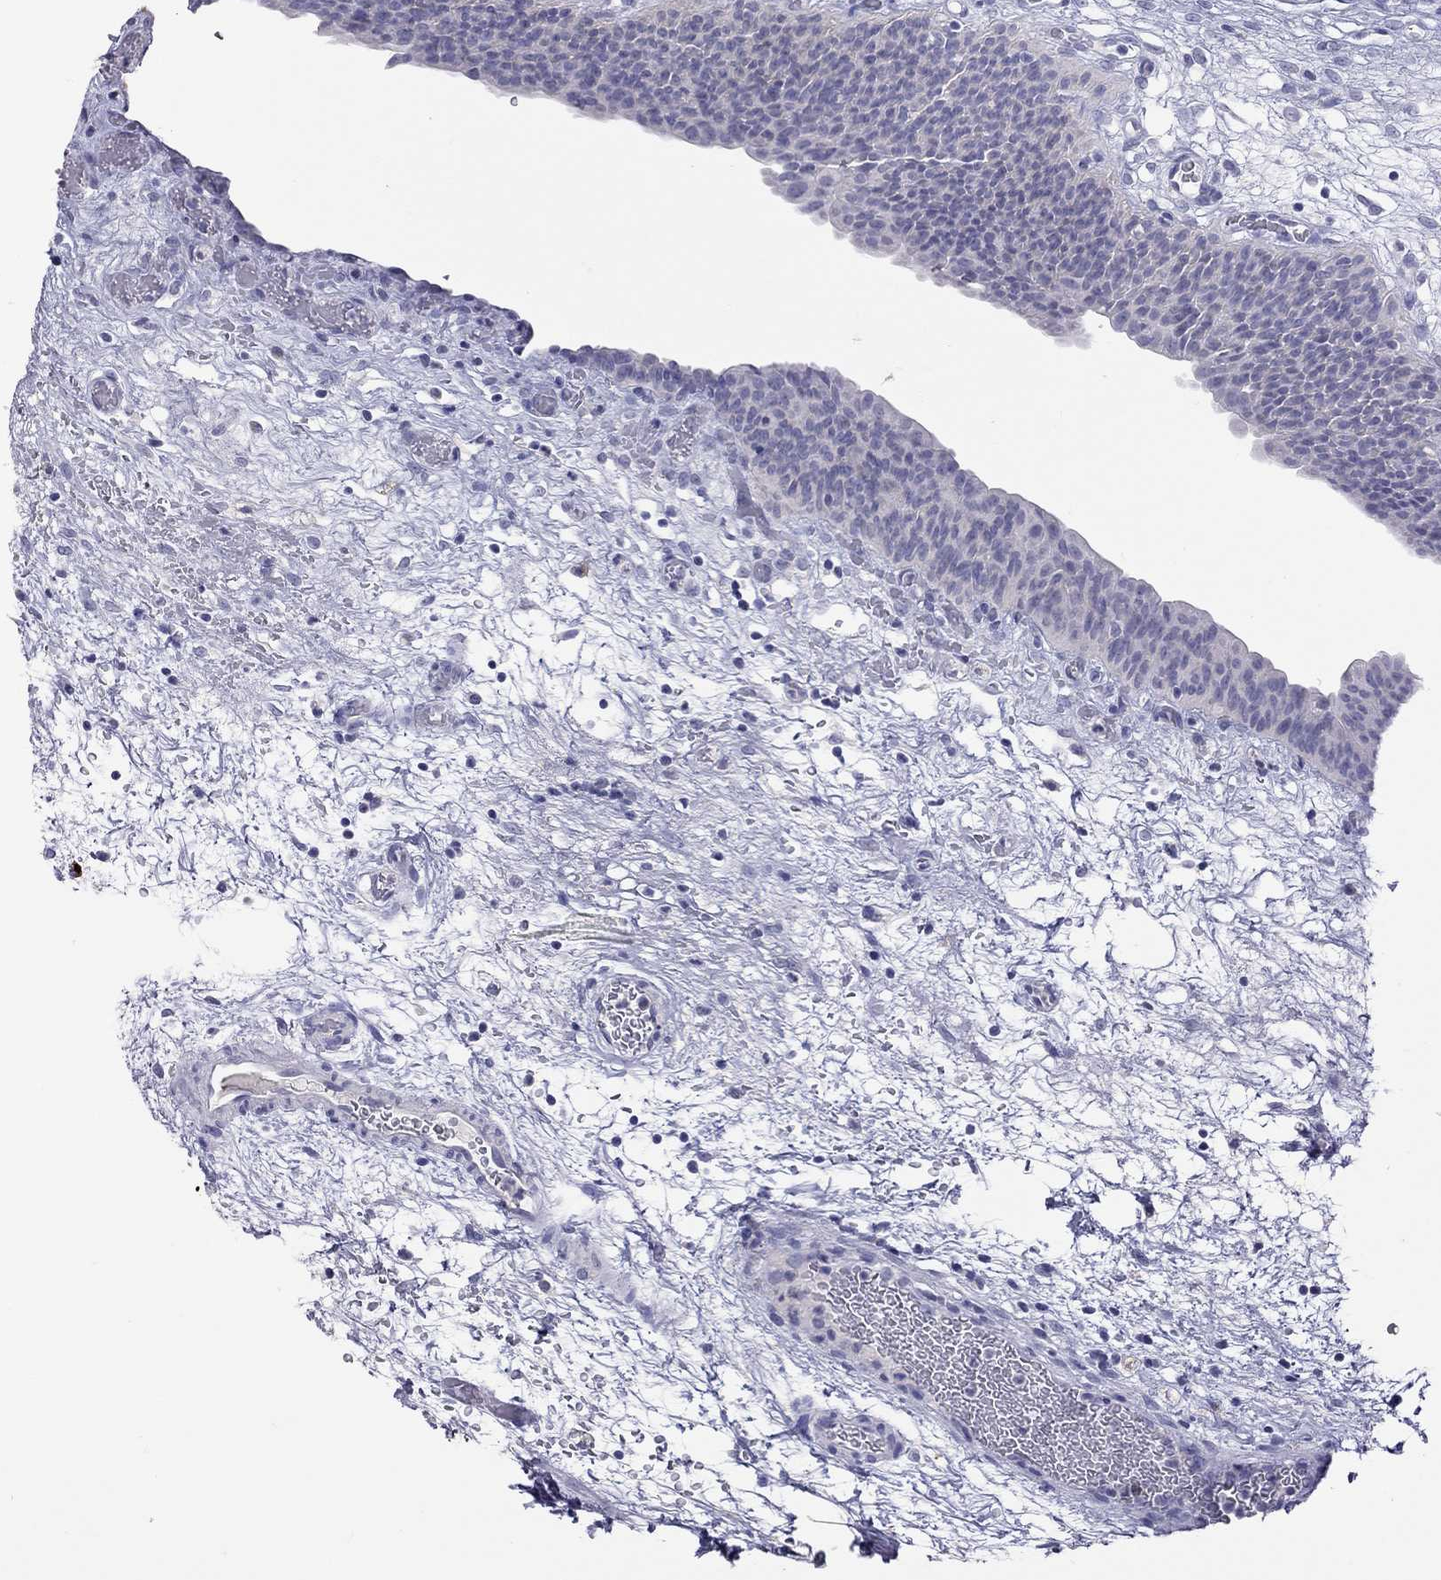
{"staining": {"intensity": "negative", "quantity": "none", "location": "none"}, "tissue": "urinary bladder", "cell_type": "Urothelial cells", "image_type": "normal", "snomed": [{"axis": "morphology", "description": "Normal tissue, NOS"}, {"axis": "topography", "description": "Urinary bladder"}], "caption": "Immunohistochemical staining of normal human urinary bladder shows no significant positivity in urothelial cells. The staining is performed using DAB brown chromogen with nuclei counter-stained in using hematoxylin.", "gene": "SLAMF1", "patient": {"sex": "male", "age": 76}}